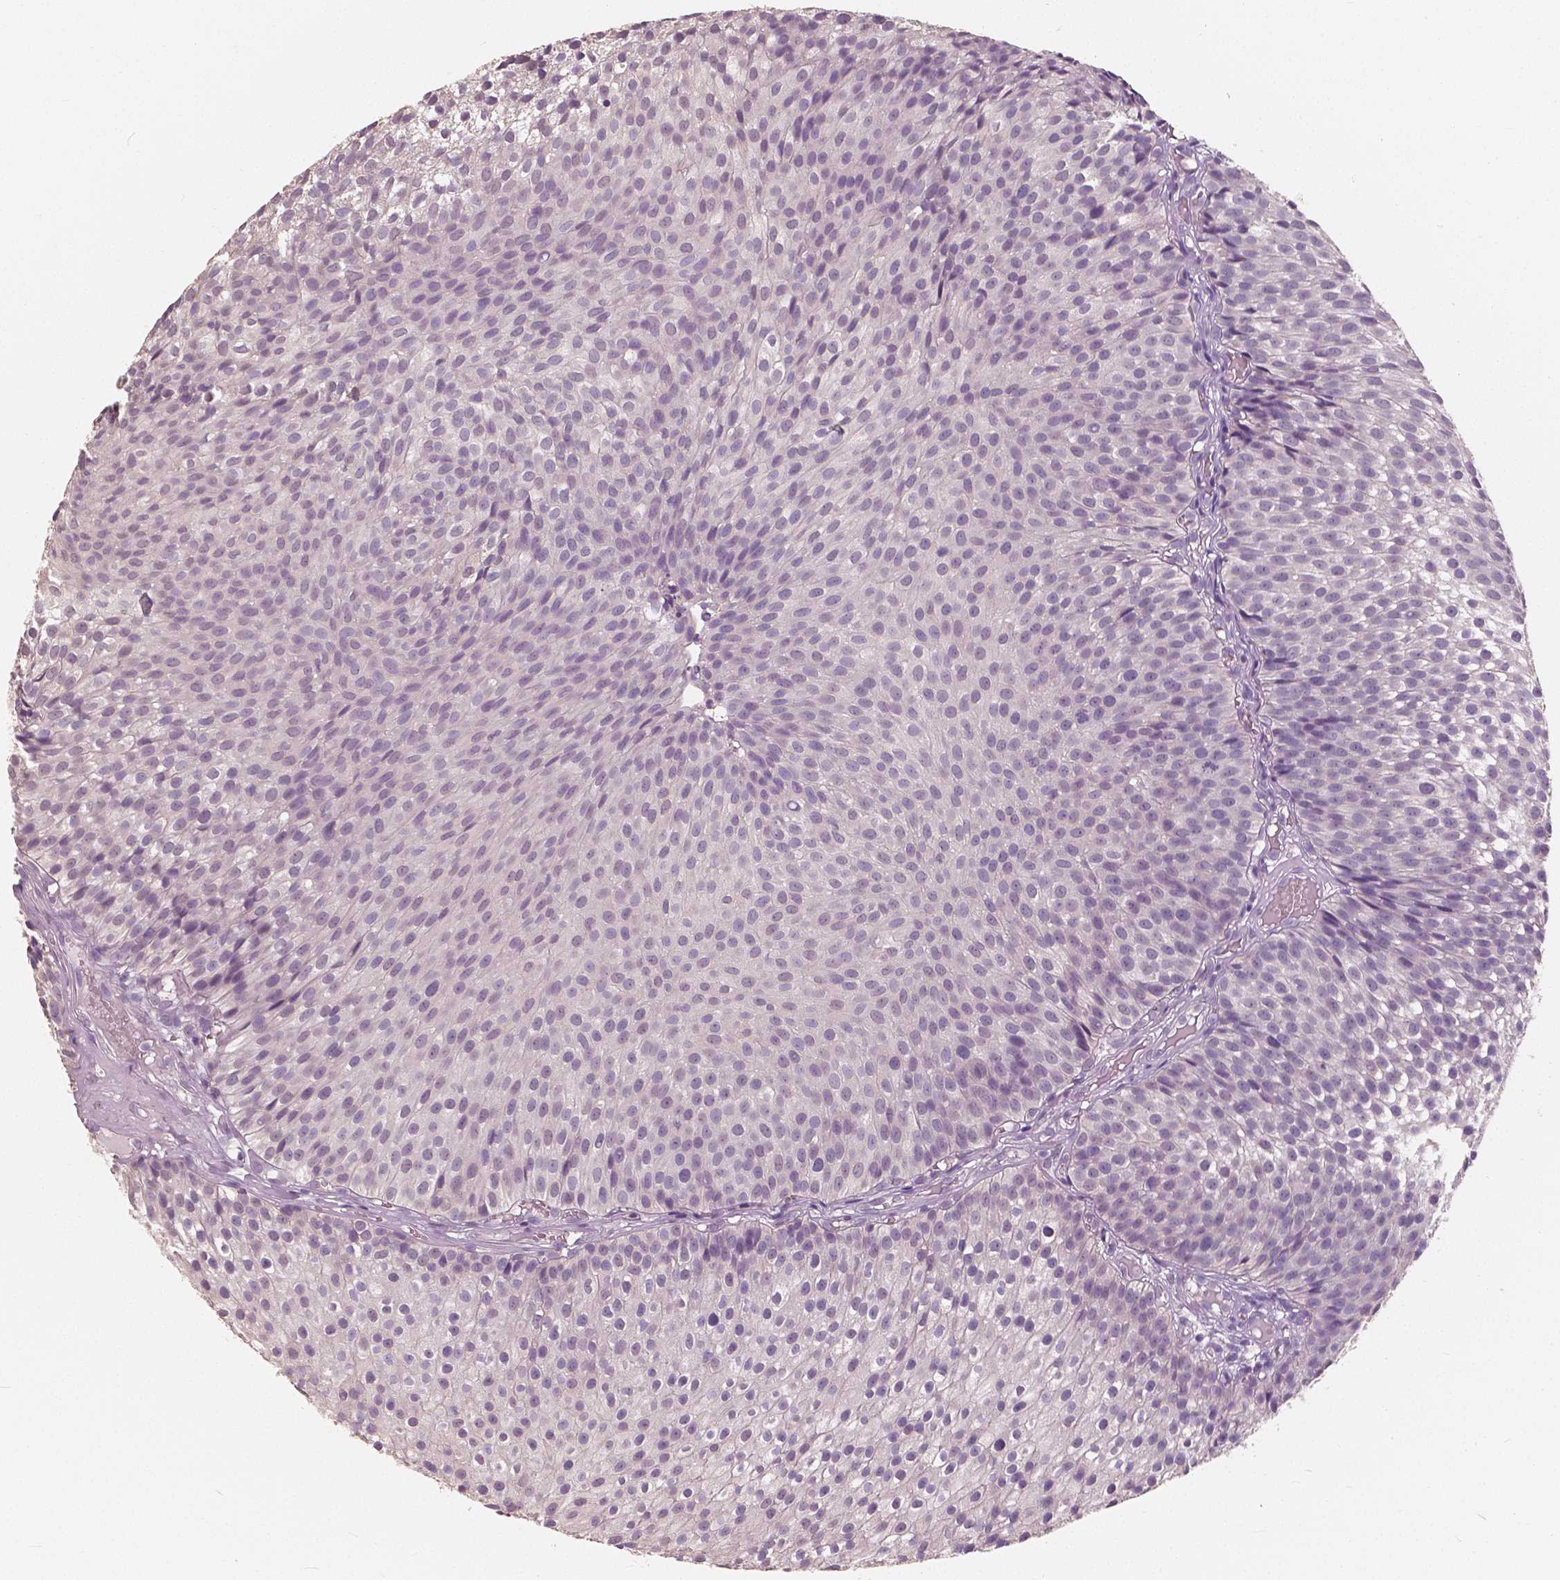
{"staining": {"intensity": "negative", "quantity": "none", "location": "none"}, "tissue": "urothelial cancer", "cell_type": "Tumor cells", "image_type": "cancer", "snomed": [{"axis": "morphology", "description": "Urothelial carcinoma, Low grade"}, {"axis": "topography", "description": "Urinary bladder"}], "caption": "An immunohistochemistry (IHC) image of urothelial carcinoma (low-grade) is shown. There is no staining in tumor cells of urothelial carcinoma (low-grade).", "gene": "SAT2", "patient": {"sex": "male", "age": 63}}